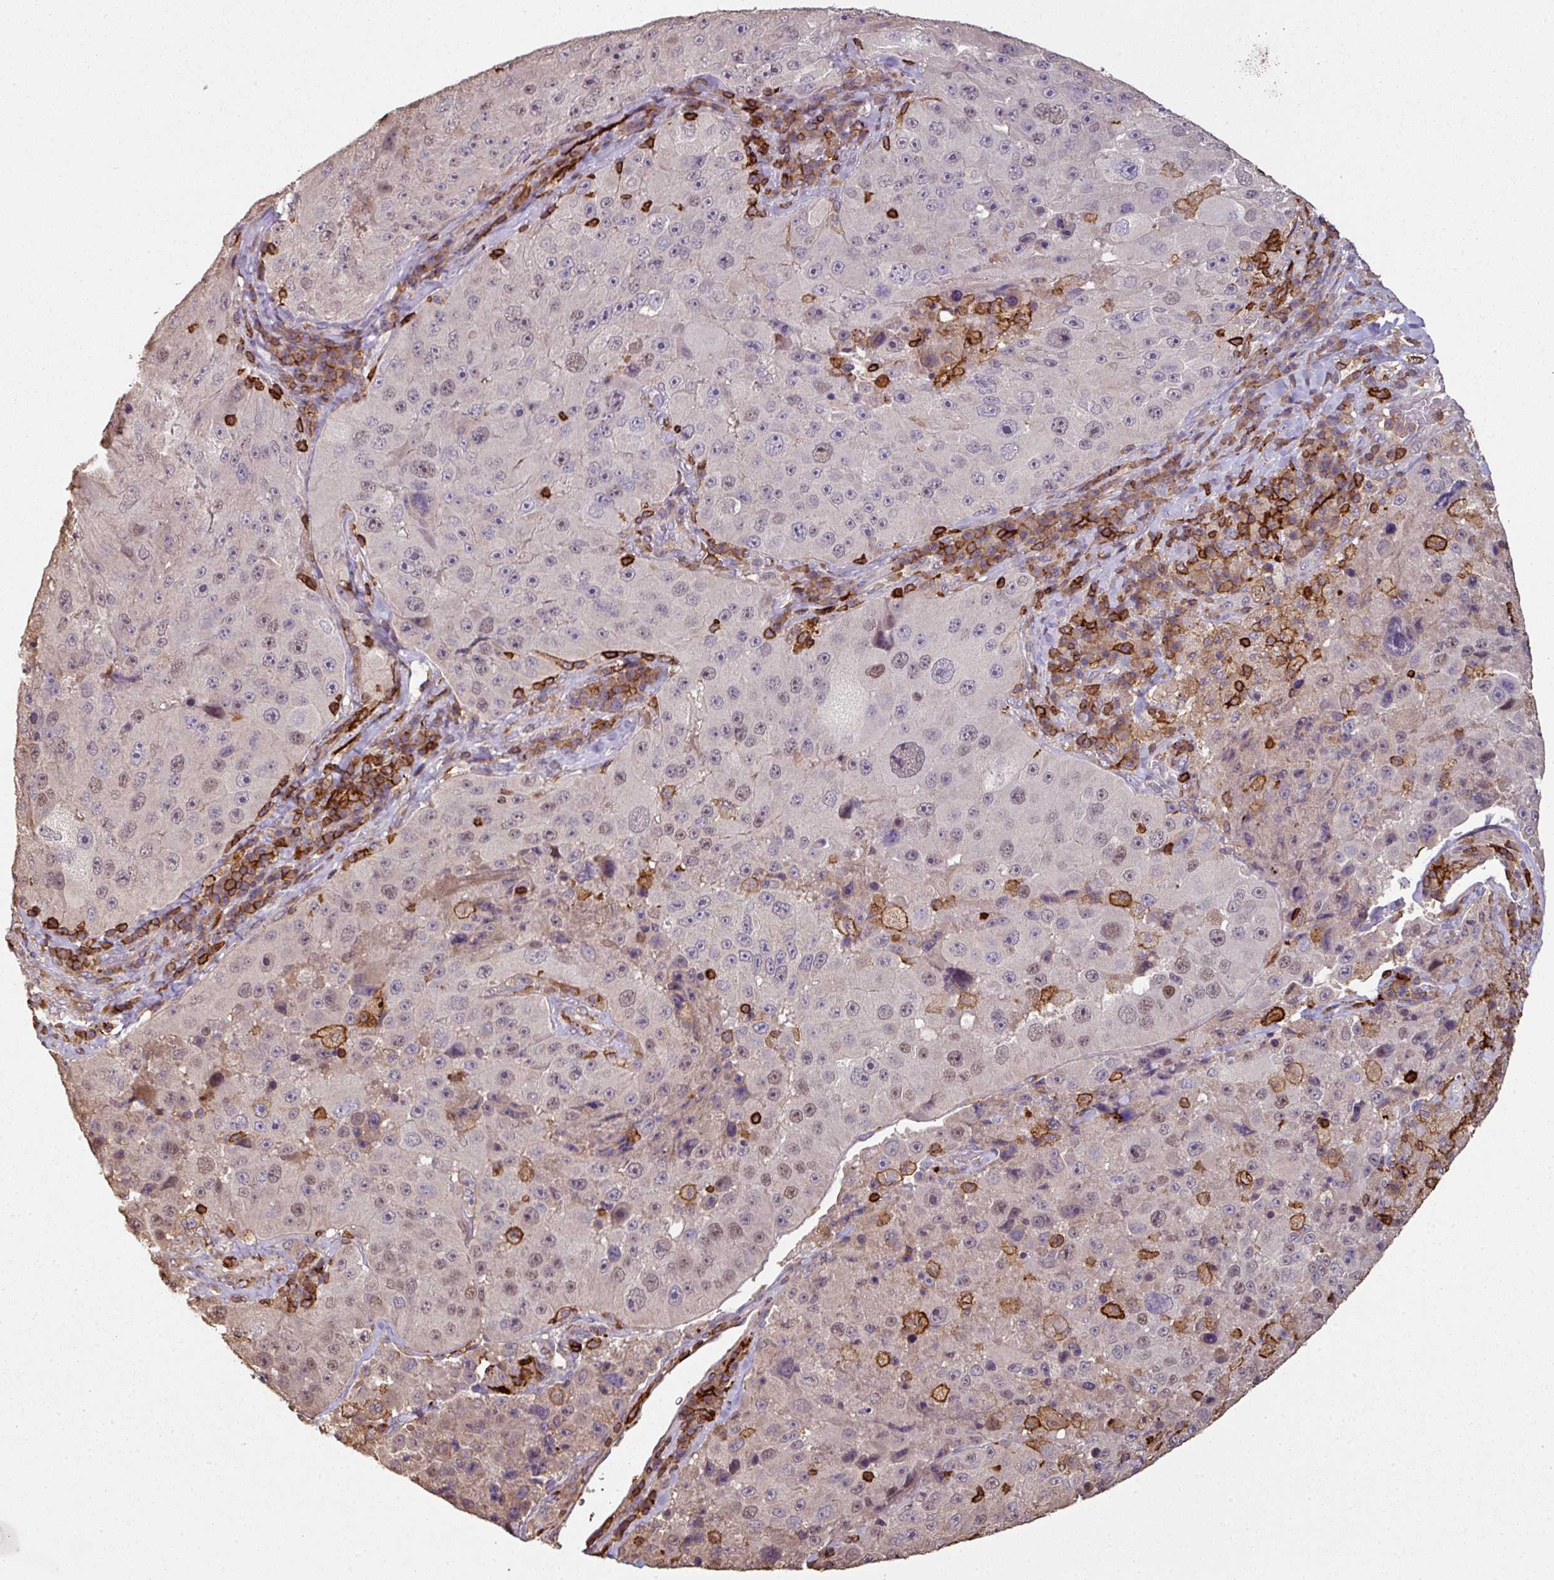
{"staining": {"intensity": "negative", "quantity": "none", "location": "none"}, "tissue": "melanoma", "cell_type": "Tumor cells", "image_type": "cancer", "snomed": [{"axis": "morphology", "description": "Malignant melanoma, Metastatic site"}, {"axis": "topography", "description": "Lymph node"}], "caption": "Tumor cells are negative for protein expression in human melanoma.", "gene": "OLFML2B", "patient": {"sex": "male", "age": 62}}